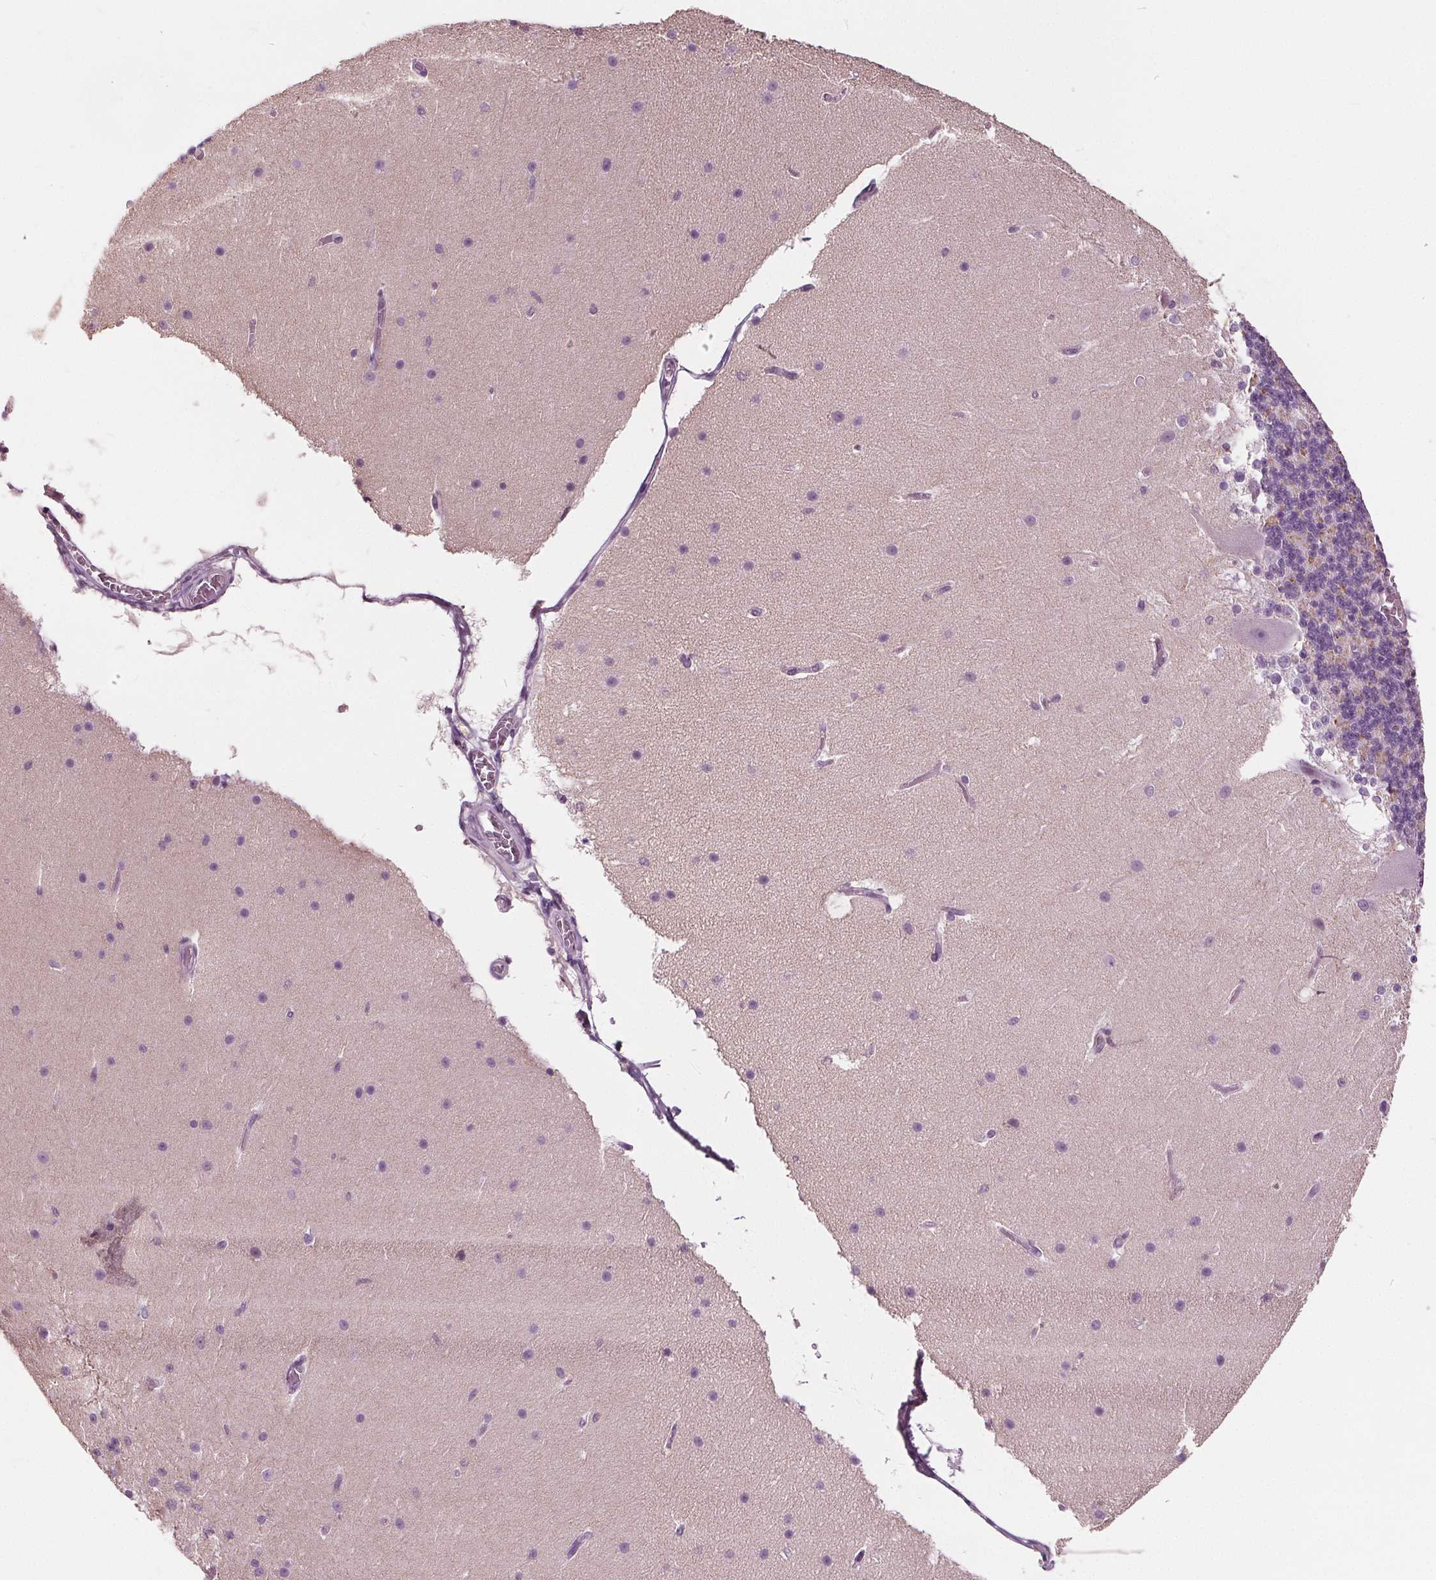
{"staining": {"intensity": "negative", "quantity": "none", "location": "none"}, "tissue": "cerebellum", "cell_type": "Cells in granular layer", "image_type": "normal", "snomed": [{"axis": "morphology", "description": "Normal tissue, NOS"}, {"axis": "topography", "description": "Cerebellum"}], "caption": "DAB immunohistochemical staining of normal cerebellum reveals no significant staining in cells in granular layer.", "gene": "TKFC", "patient": {"sex": "female", "age": 19}}